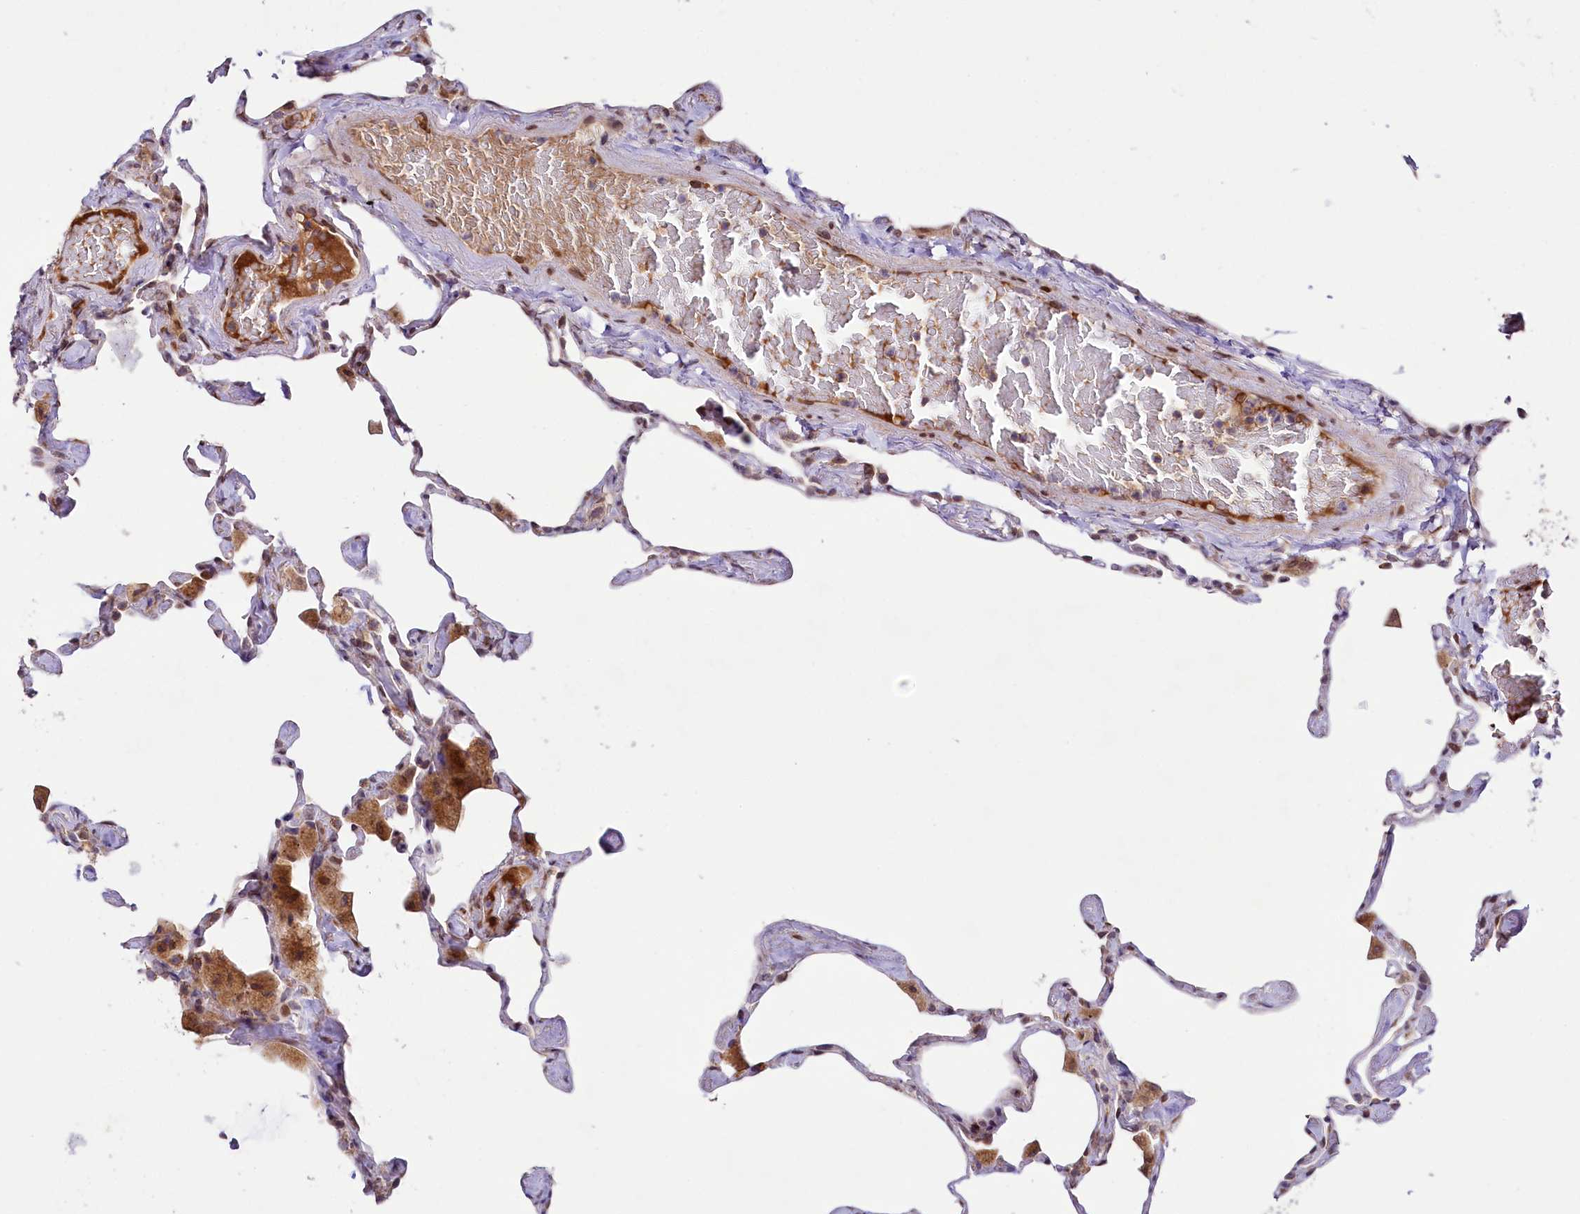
{"staining": {"intensity": "weak", "quantity": "<25%", "location": "nuclear"}, "tissue": "lung", "cell_type": "Alveolar cells", "image_type": "normal", "snomed": [{"axis": "morphology", "description": "Normal tissue, NOS"}, {"axis": "topography", "description": "Lung"}], "caption": "A high-resolution image shows immunohistochemistry staining of normal lung, which demonstrates no significant expression in alveolar cells.", "gene": "ZNF226", "patient": {"sex": "male", "age": 65}}